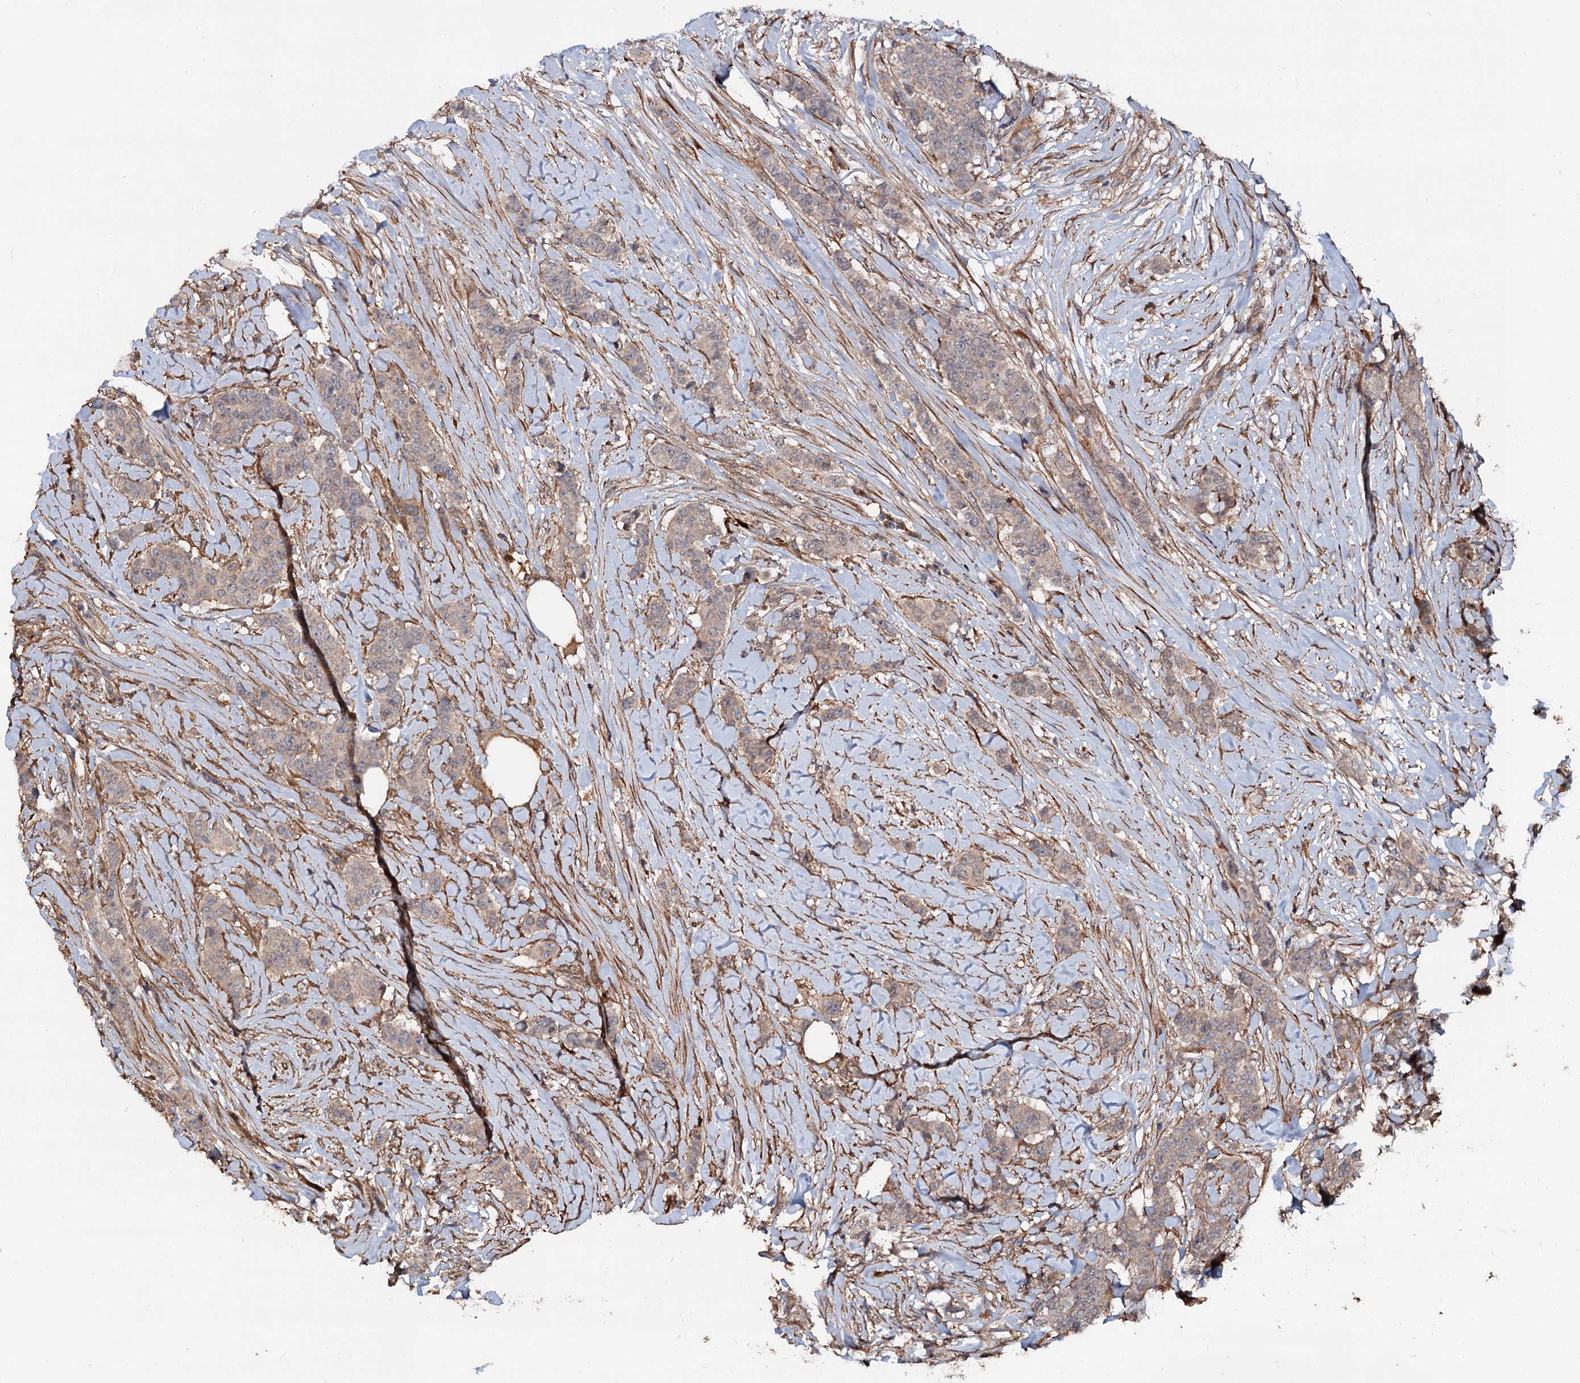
{"staining": {"intensity": "weak", "quantity": "<25%", "location": "cytoplasmic/membranous"}, "tissue": "breast cancer", "cell_type": "Tumor cells", "image_type": "cancer", "snomed": [{"axis": "morphology", "description": "Duct carcinoma"}, {"axis": "topography", "description": "Breast"}], "caption": "Immunohistochemistry (IHC) photomicrograph of neoplastic tissue: human infiltrating ductal carcinoma (breast) stained with DAB shows no significant protein staining in tumor cells. (DAB immunohistochemistry, high magnification).", "gene": "GRIP1", "patient": {"sex": "female", "age": 40}}